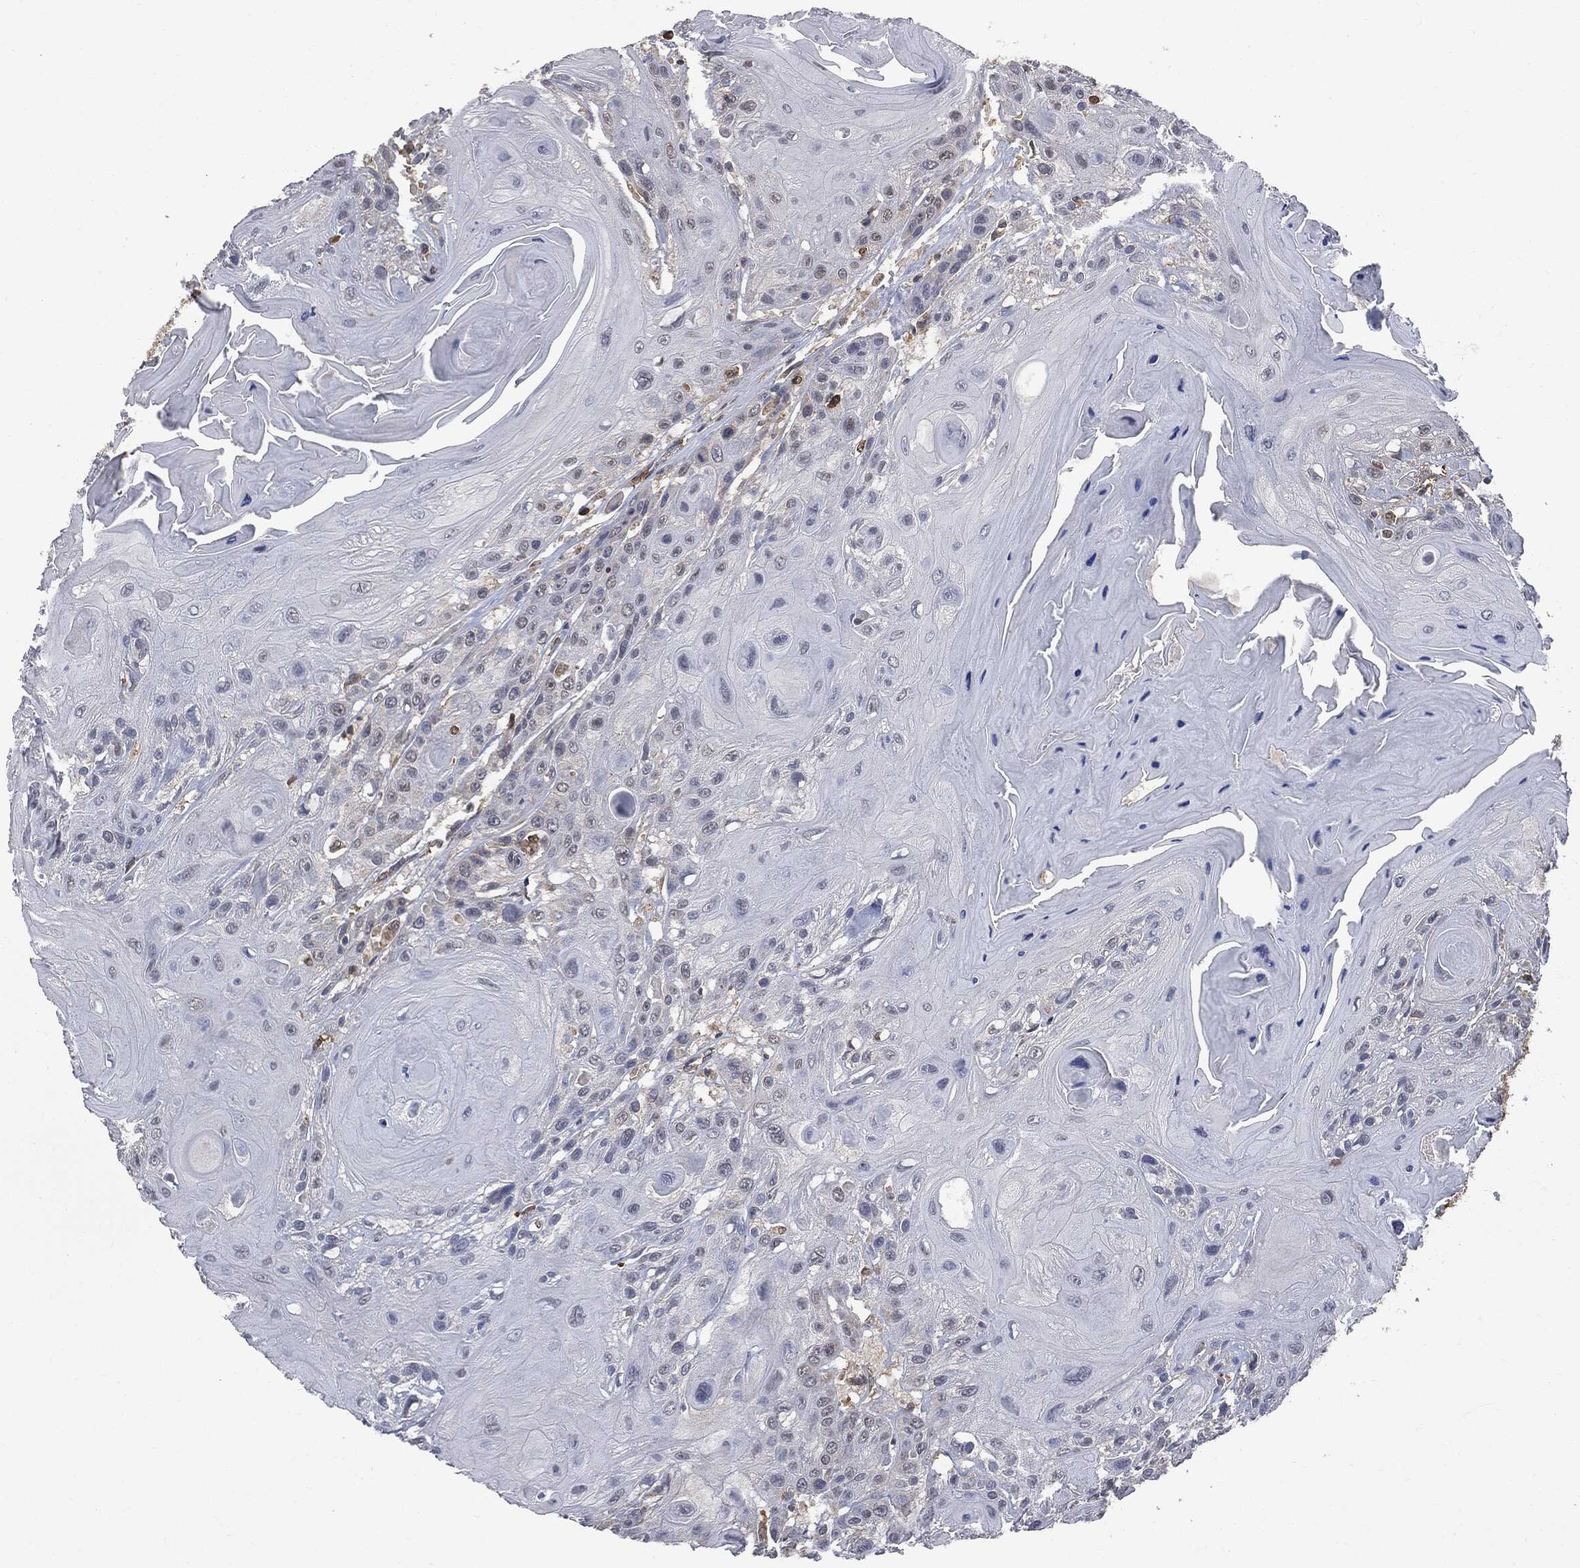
{"staining": {"intensity": "negative", "quantity": "none", "location": "none"}, "tissue": "head and neck cancer", "cell_type": "Tumor cells", "image_type": "cancer", "snomed": [{"axis": "morphology", "description": "Squamous cell carcinoma, NOS"}, {"axis": "topography", "description": "Head-Neck"}], "caption": "A photomicrograph of human head and neck cancer is negative for staining in tumor cells.", "gene": "PSMB10", "patient": {"sex": "female", "age": 59}}